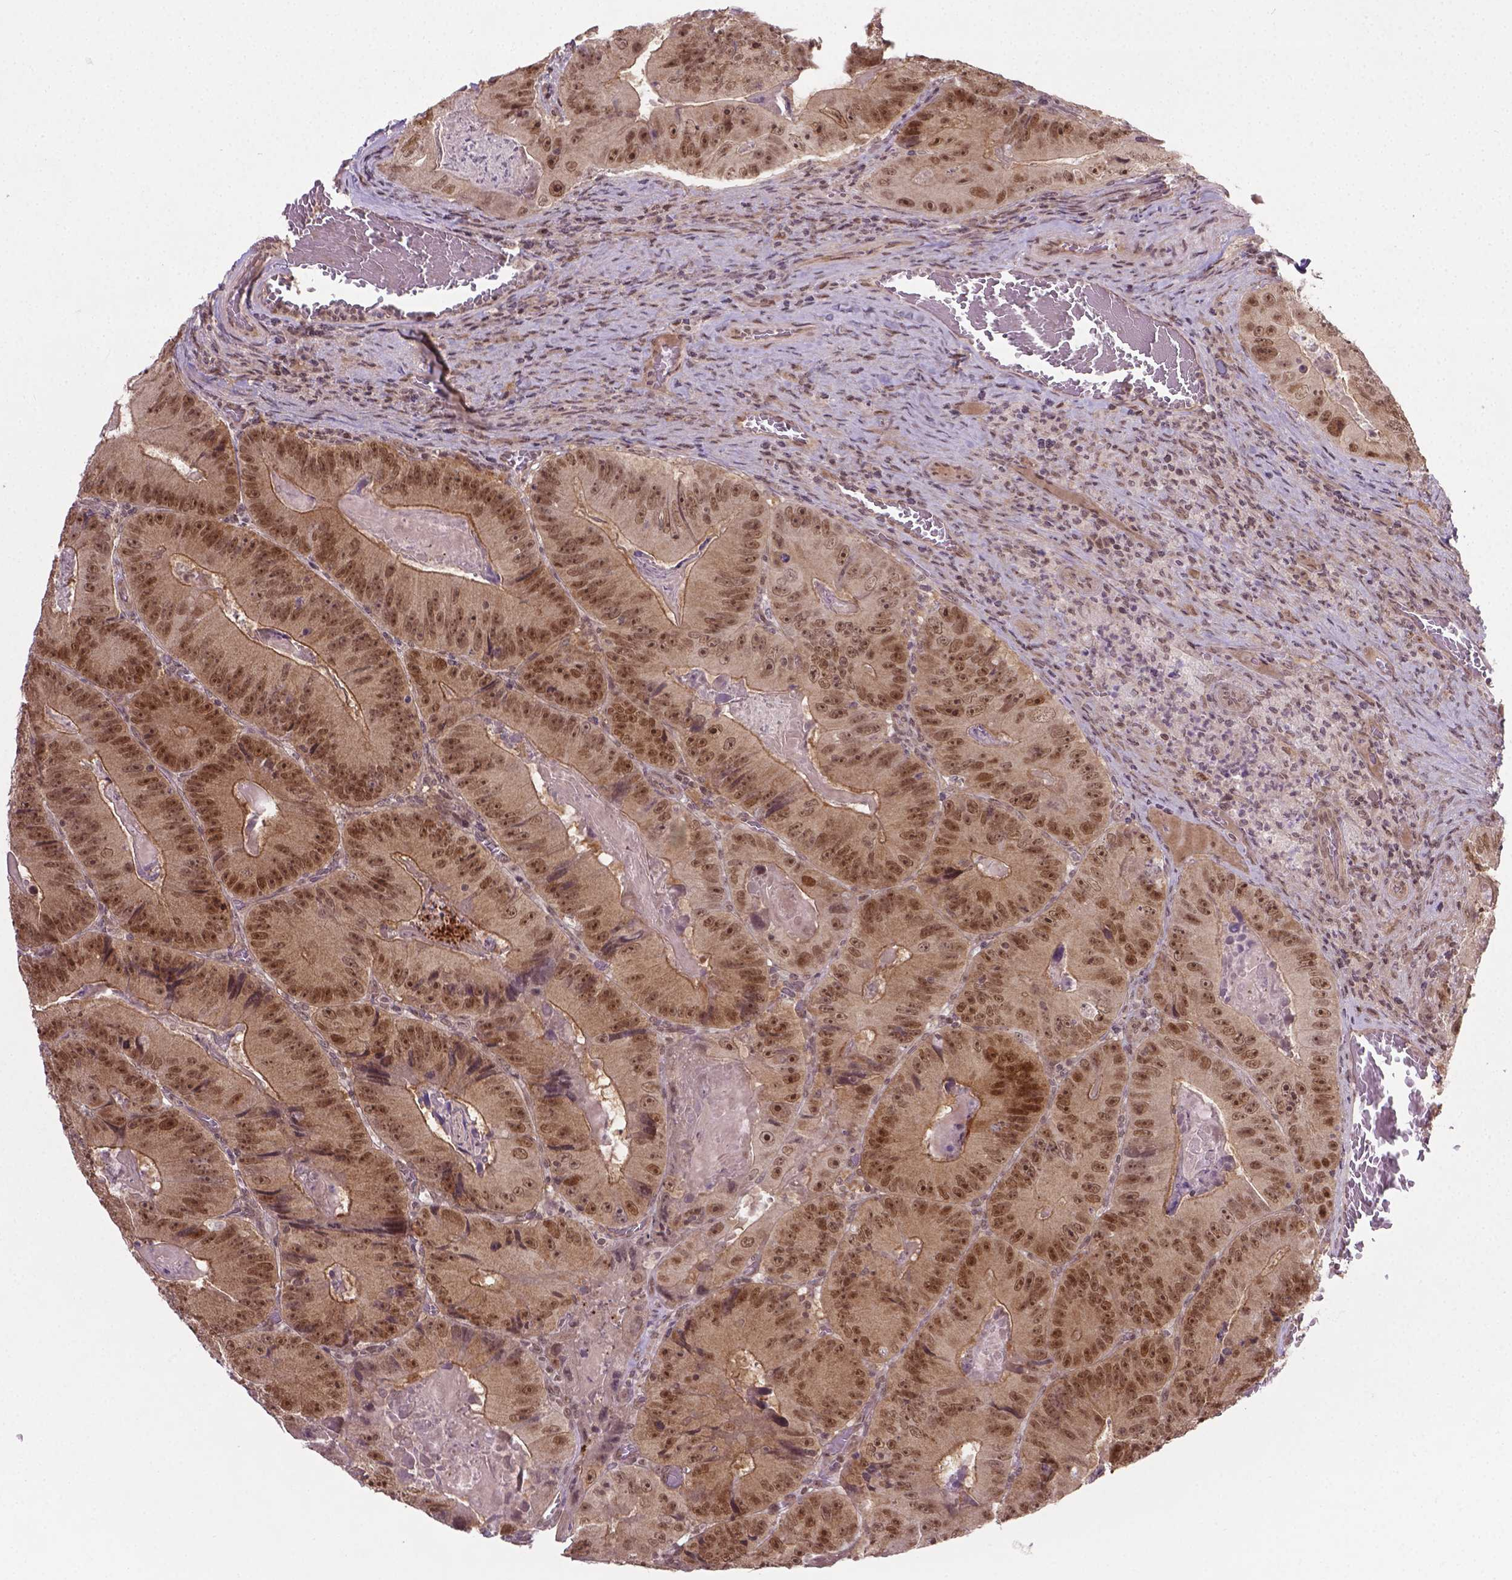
{"staining": {"intensity": "moderate", "quantity": ">75%", "location": "cytoplasmic/membranous,nuclear"}, "tissue": "colorectal cancer", "cell_type": "Tumor cells", "image_type": "cancer", "snomed": [{"axis": "morphology", "description": "Adenocarcinoma, NOS"}, {"axis": "topography", "description": "Colon"}], "caption": "Protein staining of adenocarcinoma (colorectal) tissue exhibits moderate cytoplasmic/membranous and nuclear expression in about >75% of tumor cells.", "gene": "ANKRD54", "patient": {"sex": "female", "age": 86}}